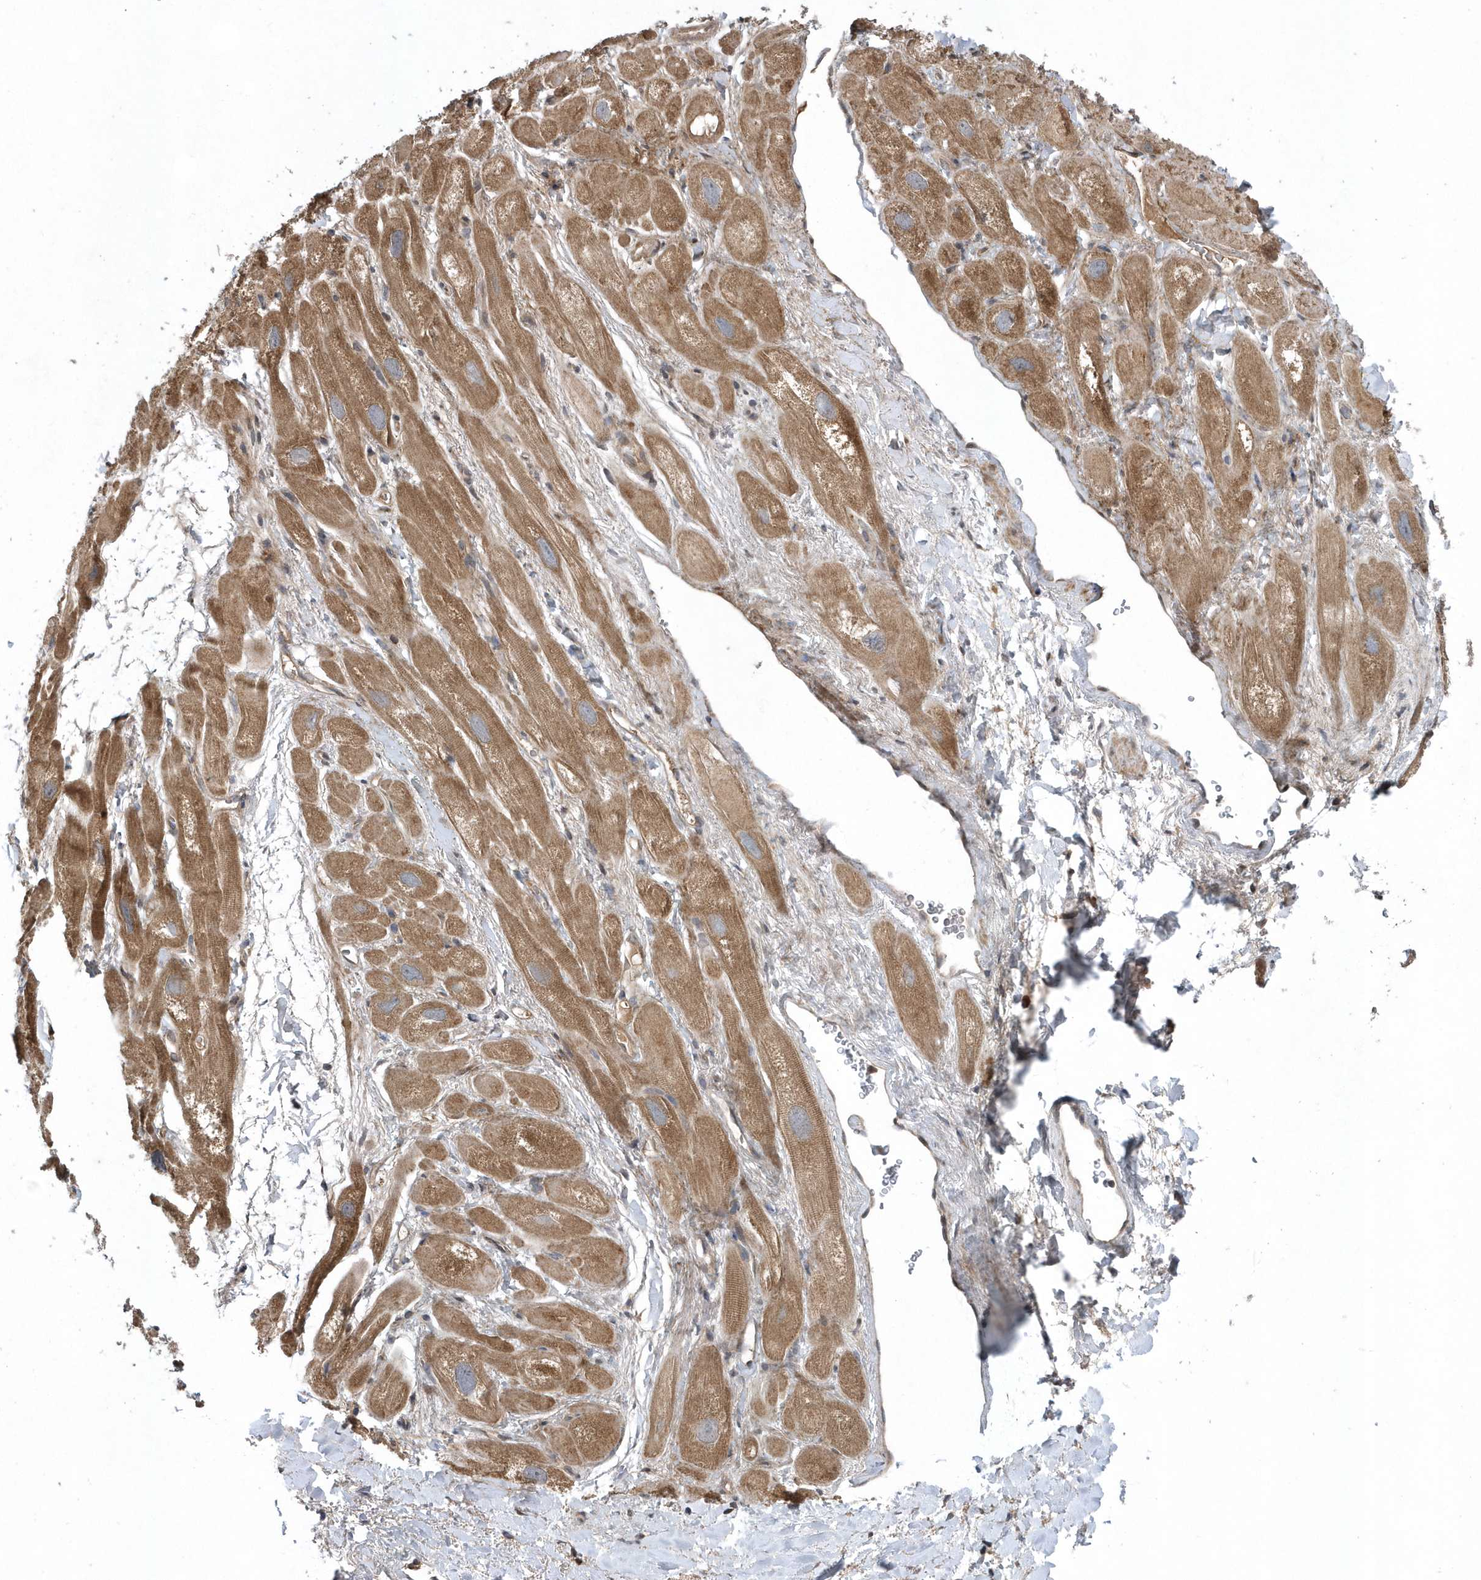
{"staining": {"intensity": "moderate", "quantity": ">75%", "location": "cytoplasmic/membranous"}, "tissue": "heart muscle", "cell_type": "Cardiomyocytes", "image_type": "normal", "snomed": [{"axis": "morphology", "description": "Normal tissue, NOS"}, {"axis": "topography", "description": "Heart"}], "caption": "Heart muscle stained with DAB immunohistochemistry displays medium levels of moderate cytoplasmic/membranous expression in approximately >75% of cardiomyocytes. The staining was performed using DAB, with brown indicating positive protein expression. Nuclei are stained blue with hematoxylin.", "gene": "HMGCS1", "patient": {"sex": "male", "age": 49}}